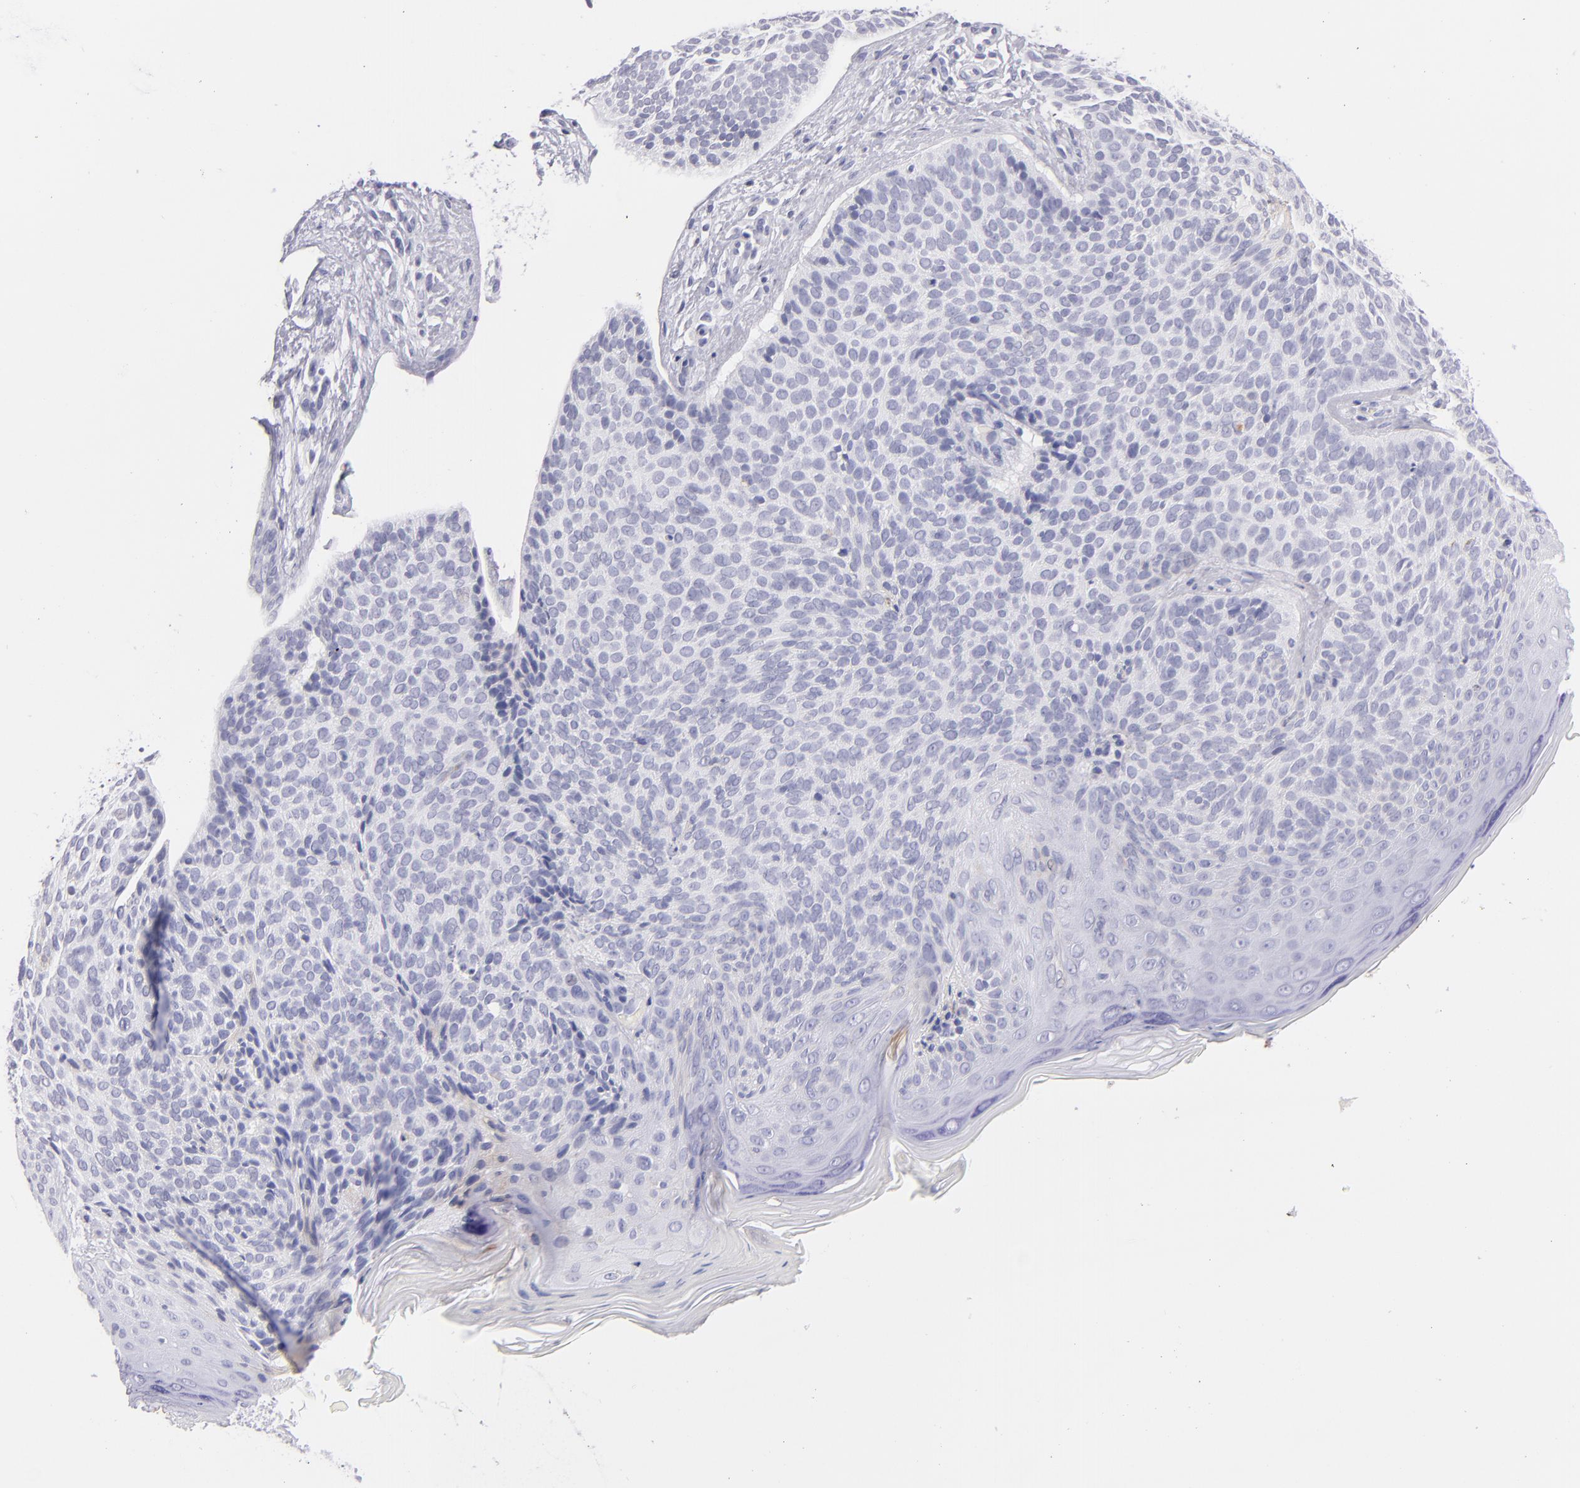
{"staining": {"intensity": "negative", "quantity": "none", "location": "none"}, "tissue": "skin cancer", "cell_type": "Tumor cells", "image_type": "cancer", "snomed": [{"axis": "morphology", "description": "Basal cell carcinoma"}, {"axis": "topography", "description": "Skin"}], "caption": "Tumor cells are negative for protein expression in human basal cell carcinoma (skin).", "gene": "PRF1", "patient": {"sex": "female", "age": 78}}